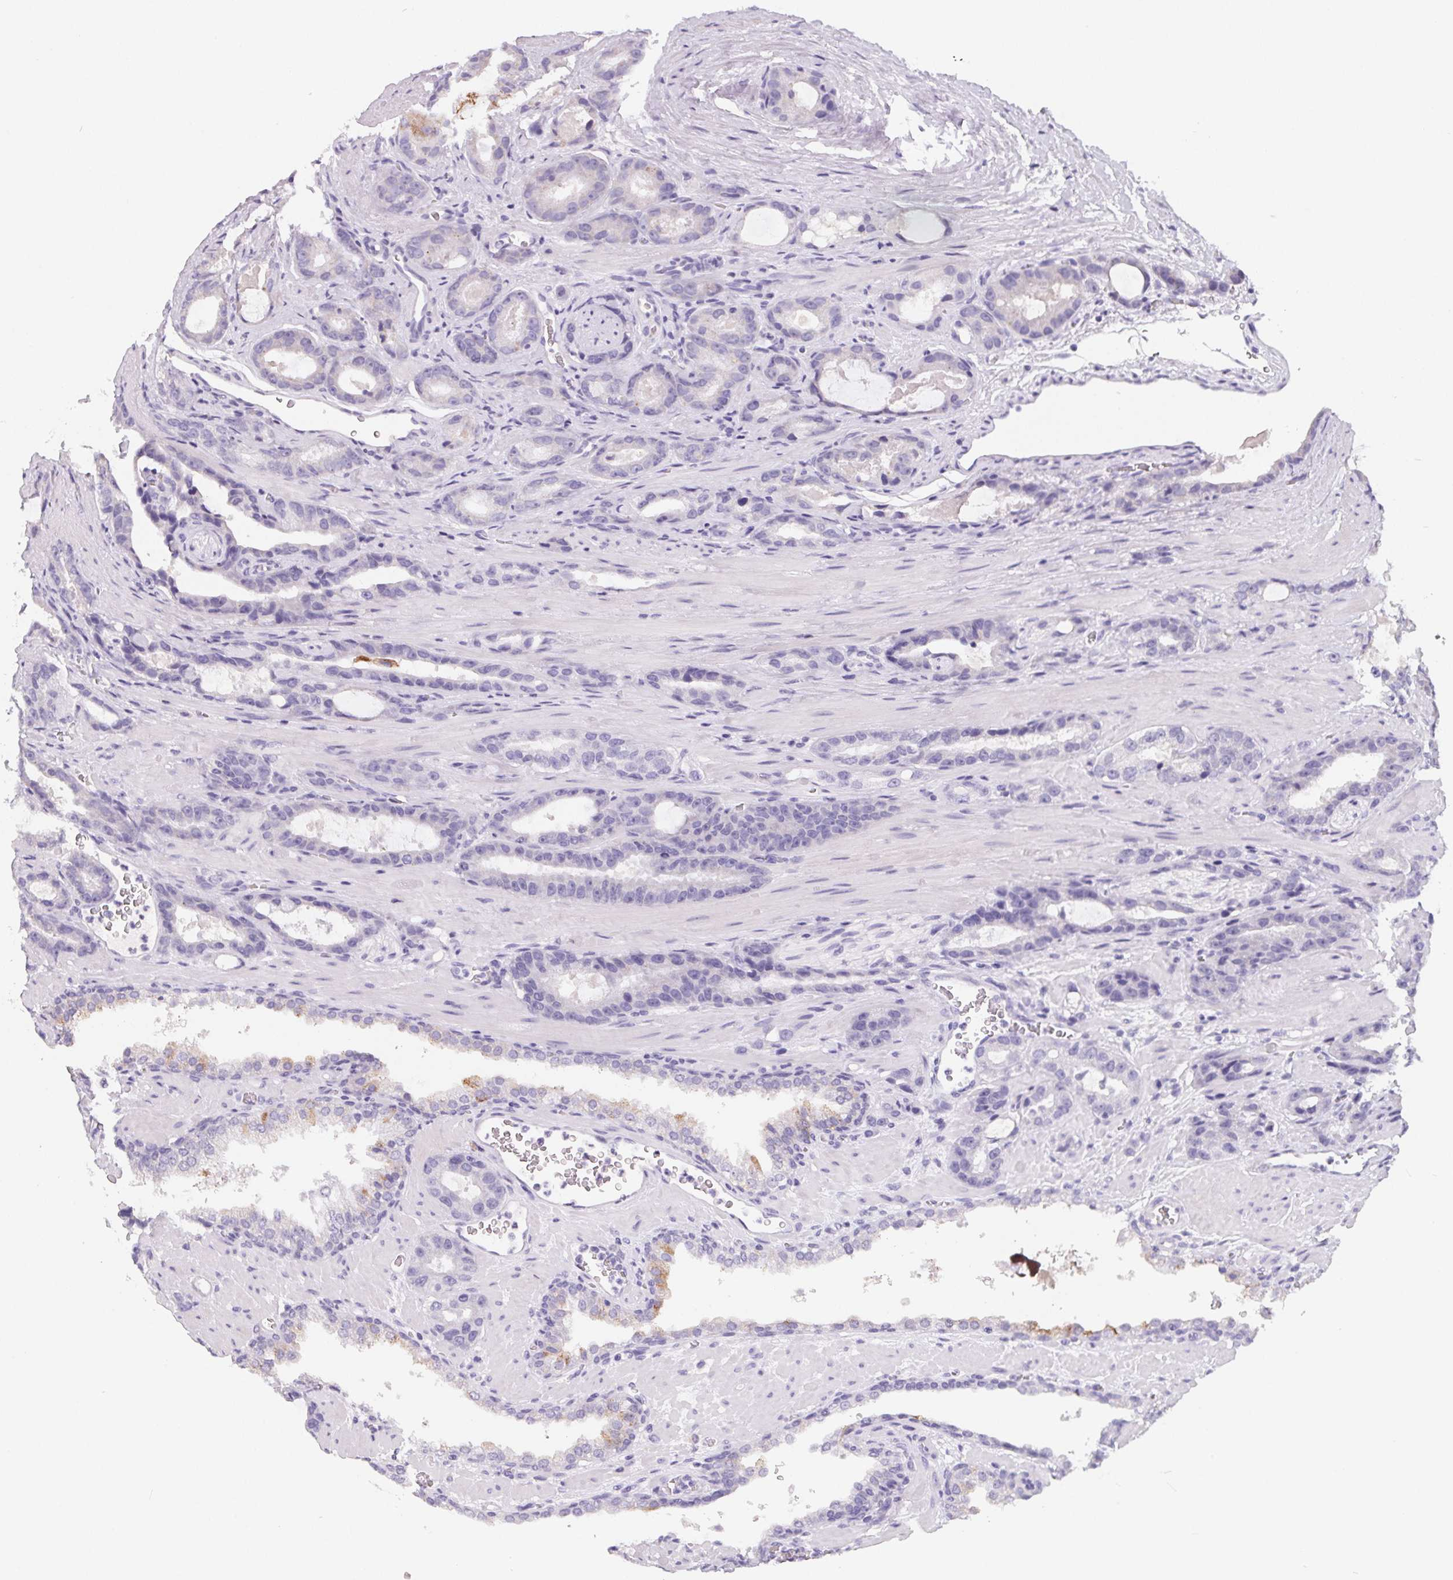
{"staining": {"intensity": "negative", "quantity": "none", "location": "none"}, "tissue": "prostate cancer", "cell_type": "Tumor cells", "image_type": "cancer", "snomed": [{"axis": "morphology", "description": "Adenocarcinoma, High grade"}, {"axis": "topography", "description": "Prostate"}], "caption": "High-grade adenocarcinoma (prostate) was stained to show a protein in brown. There is no significant expression in tumor cells. The staining was performed using DAB (3,3'-diaminobenzidine) to visualize the protein expression in brown, while the nuclei were stained in blue with hematoxylin (Magnification: 20x).", "gene": "FDX1", "patient": {"sex": "male", "age": 65}}